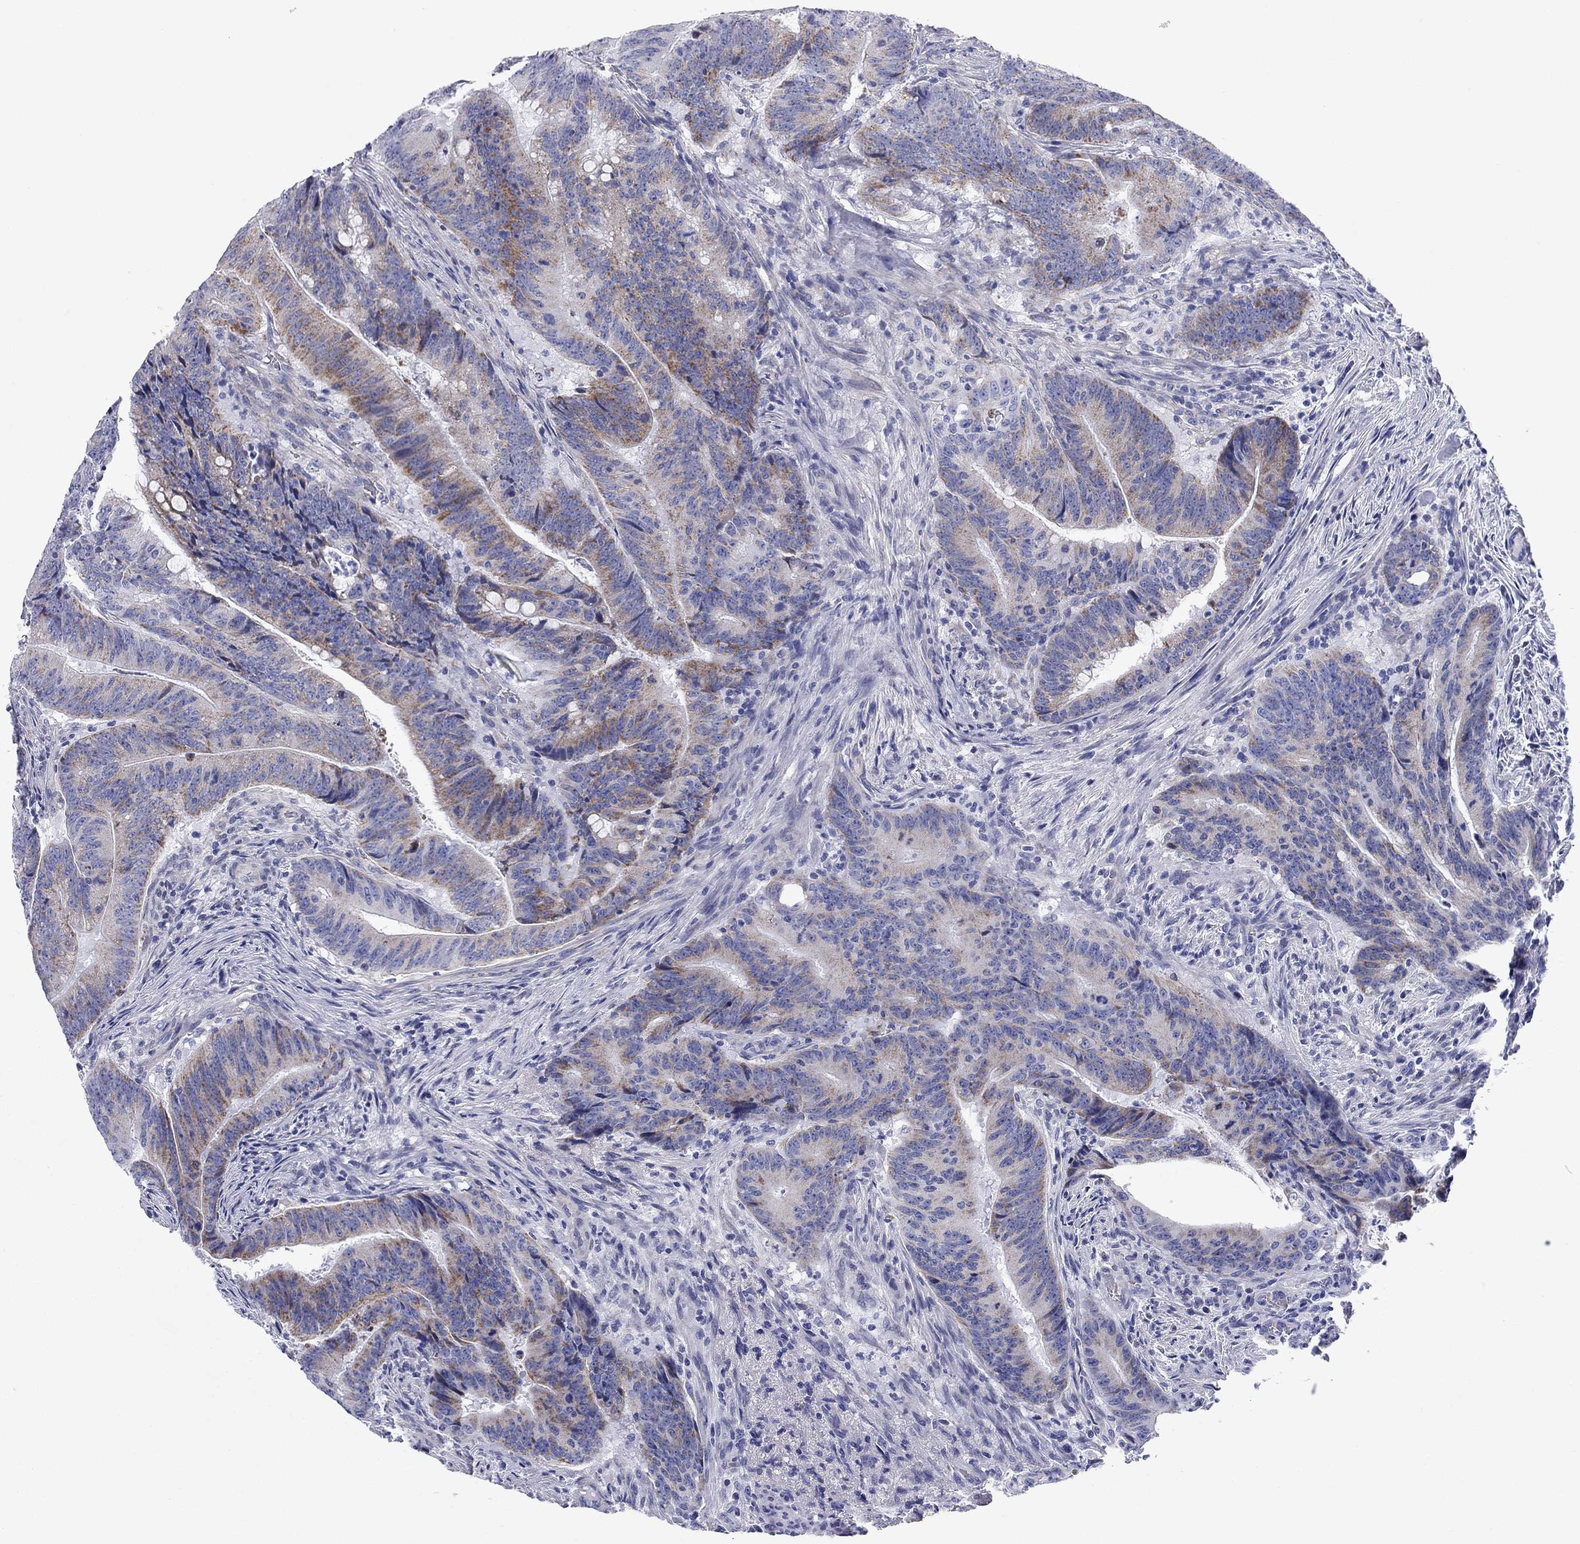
{"staining": {"intensity": "moderate", "quantity": "25%-75%", "location": "cytoplasmic/membranous"}, "tissue": "colorectal cancer", "cell_type": "Tumor cells", "image_type": "cancer", "snomed": [{"axis": "morphology", "description": "Adenocarcinoma, NOS"}, {"axis": "topography", "description": "Colon"}], "caption": "Immunohistochemical staining of colorectal cancer (adenocarcinoma) displays medium levels of moderate cytoplasmic/membranous positivity in approximately 25%-75% of tumor cells. (DAB = brown stain, brightfield microscopy at high magnification).", "gene": "CHI3L2", "patient": {"sex": "female", "age": 87}}